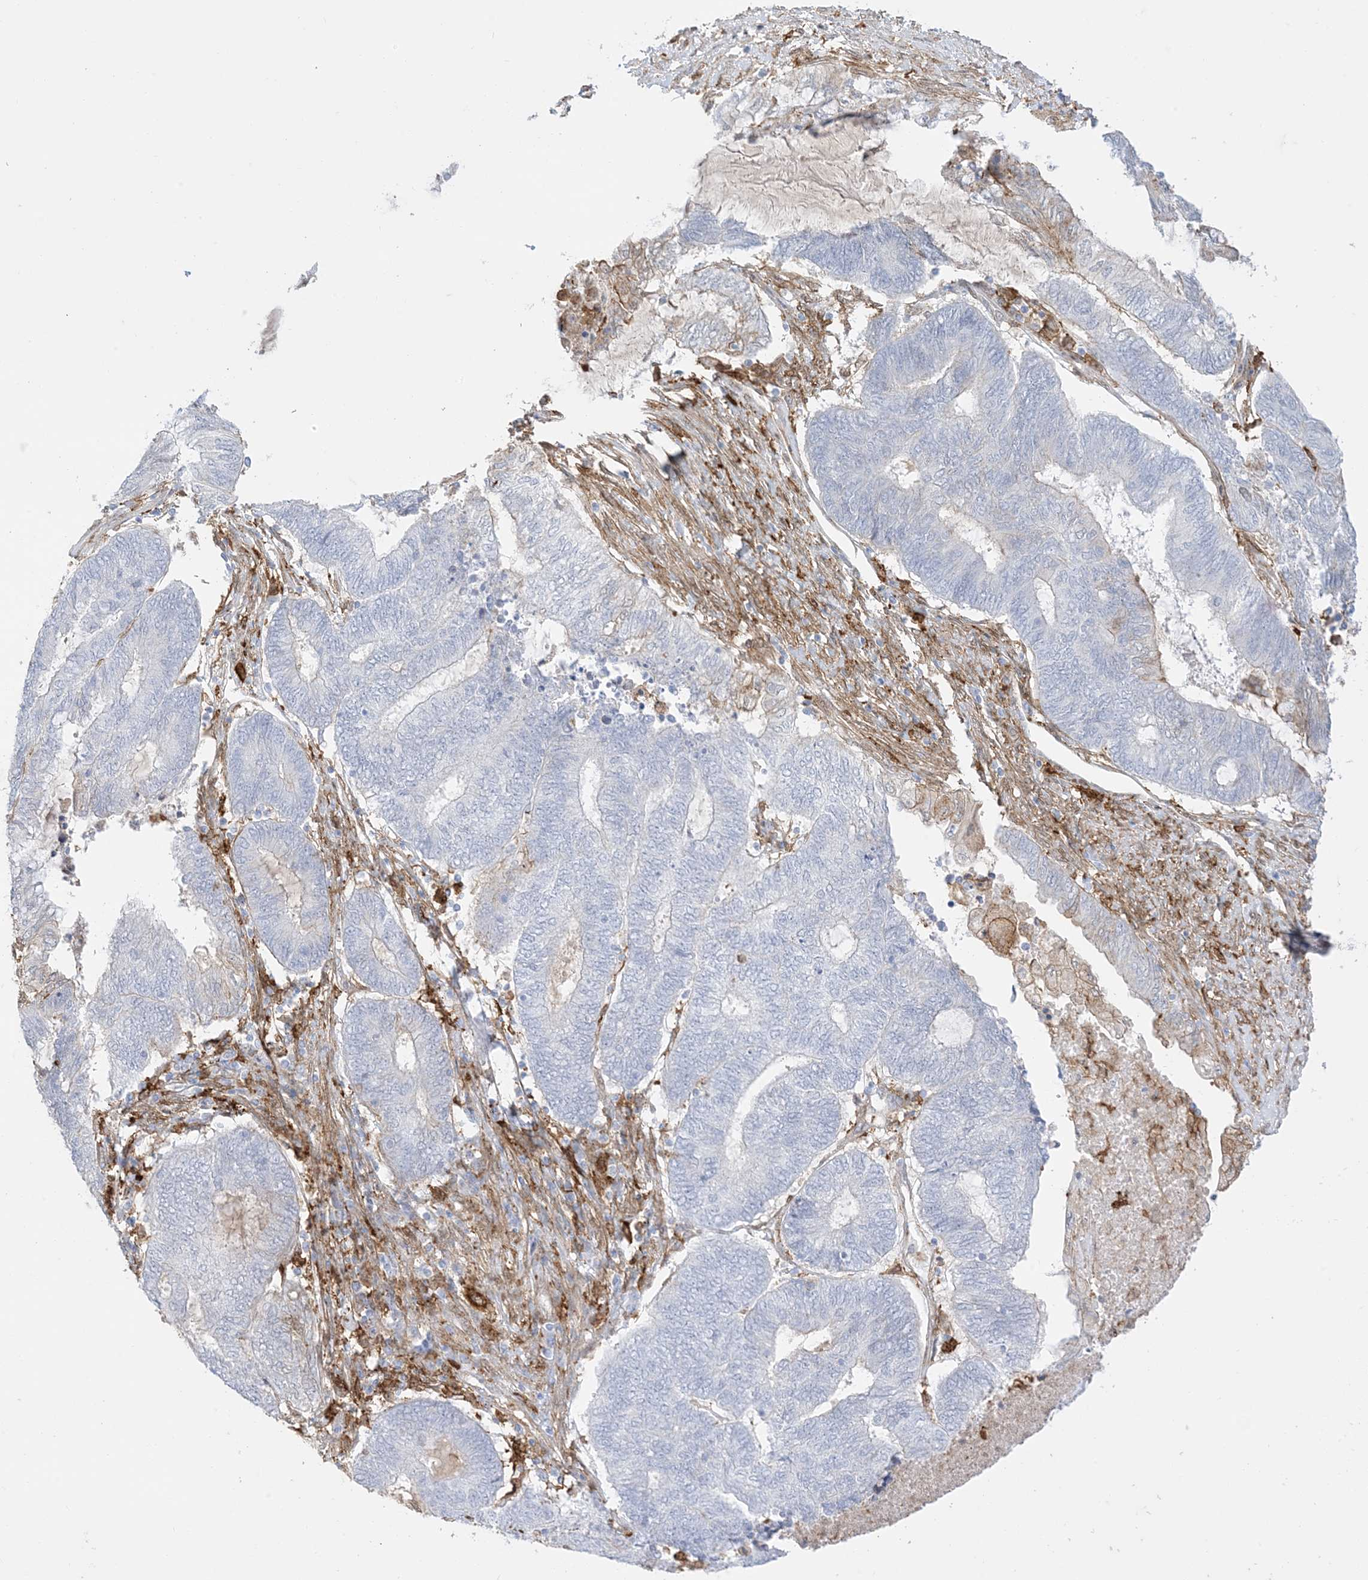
{"staining": {"intensity": "negative", "quantity": "none", "location": "none"}, "tissue": "endometrial cancer", "cell_type": "Tumor cells", "image_type": "cancer", "snomed": [{"axis": "morphology", "description": "Adenocarcinoma, NOS"}, {"axis": "topography", "description": "Uterus"}, {"axis": "topography", "description": "Endometrium"}], "caption": "Tumor cells are negative for protein expression in human endometrial cancer.", "gene": "GSN", "patient": {"sex": "female", "age": 70}}